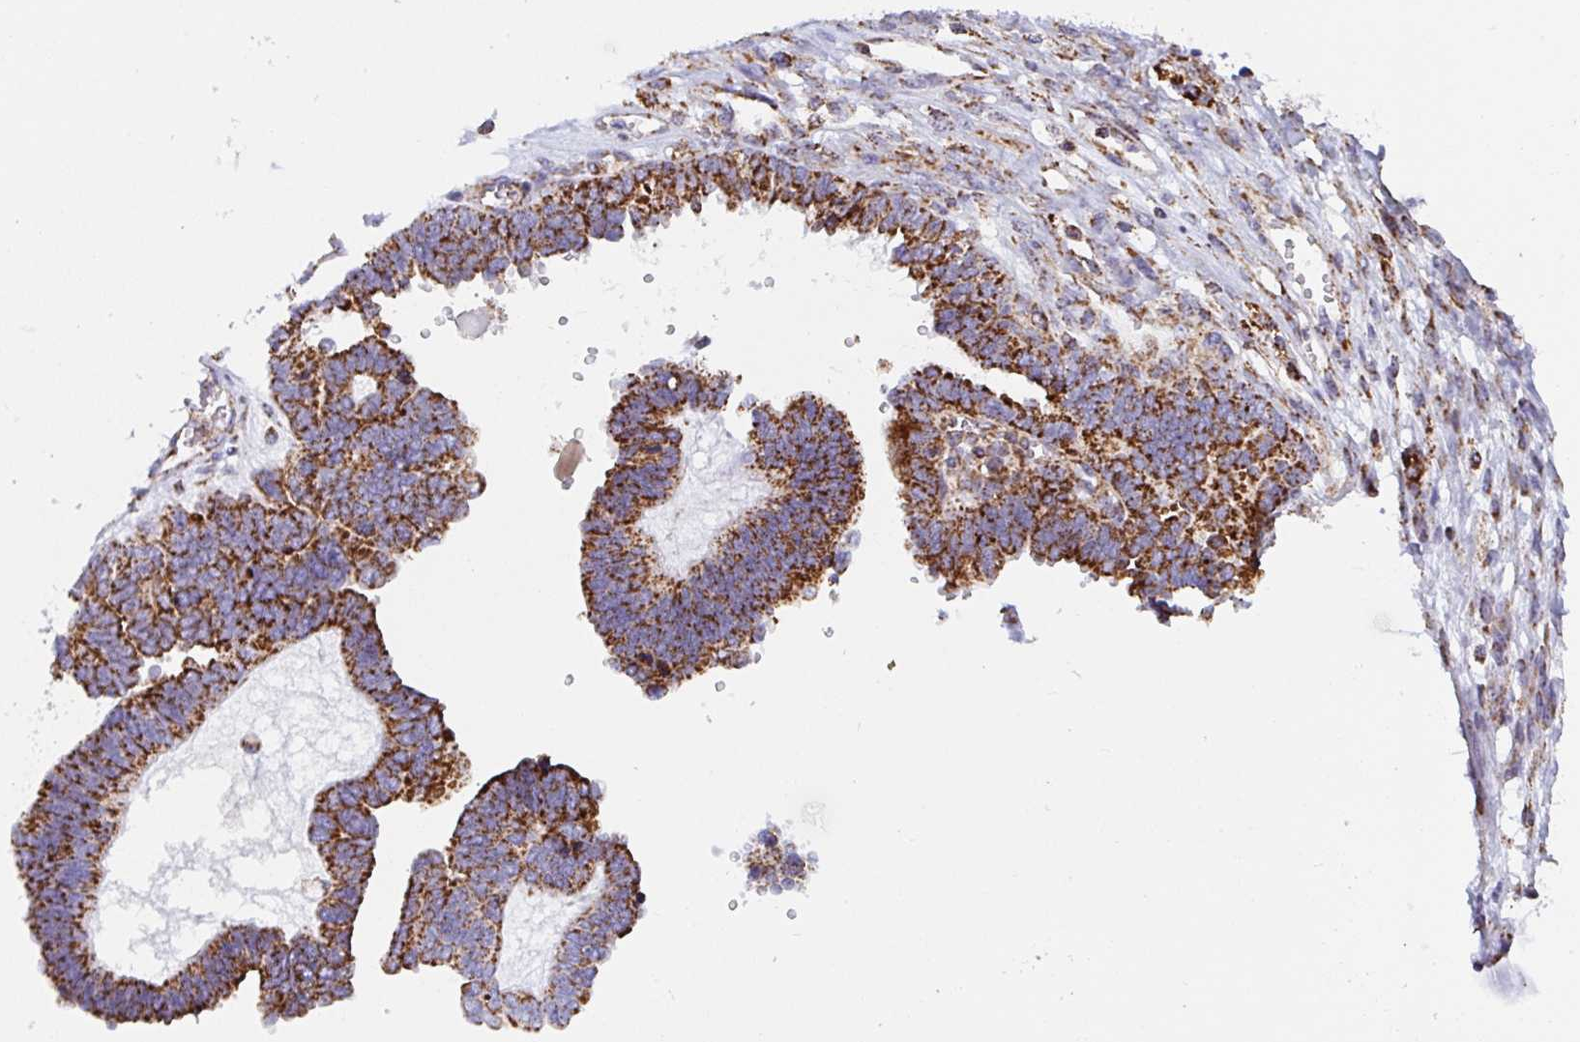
{"staining": {"intensity": "strong", "quantity": "25%-75%", "location": "cytoplasmic/membranous"}, "tissue": "ovarian cancer", "cell_type": "Tumor cells", "image_type": "cancer", "snomed": [{"axis": "morphology", "description": "Cystadenocarcinoma, serous, NOS"}, {"axis": "topography", "description": "Ovary"}], "caption": "DAB immunohistochemical staining of ovarian cancer reveals strong cytoplasmic/membranous protein positivity in approximately 25%-75% of tumor cells. Nuclei are stained in blue.", "gene": "ATP5MJ", "patient": {"sex": "female", "age": 51}}